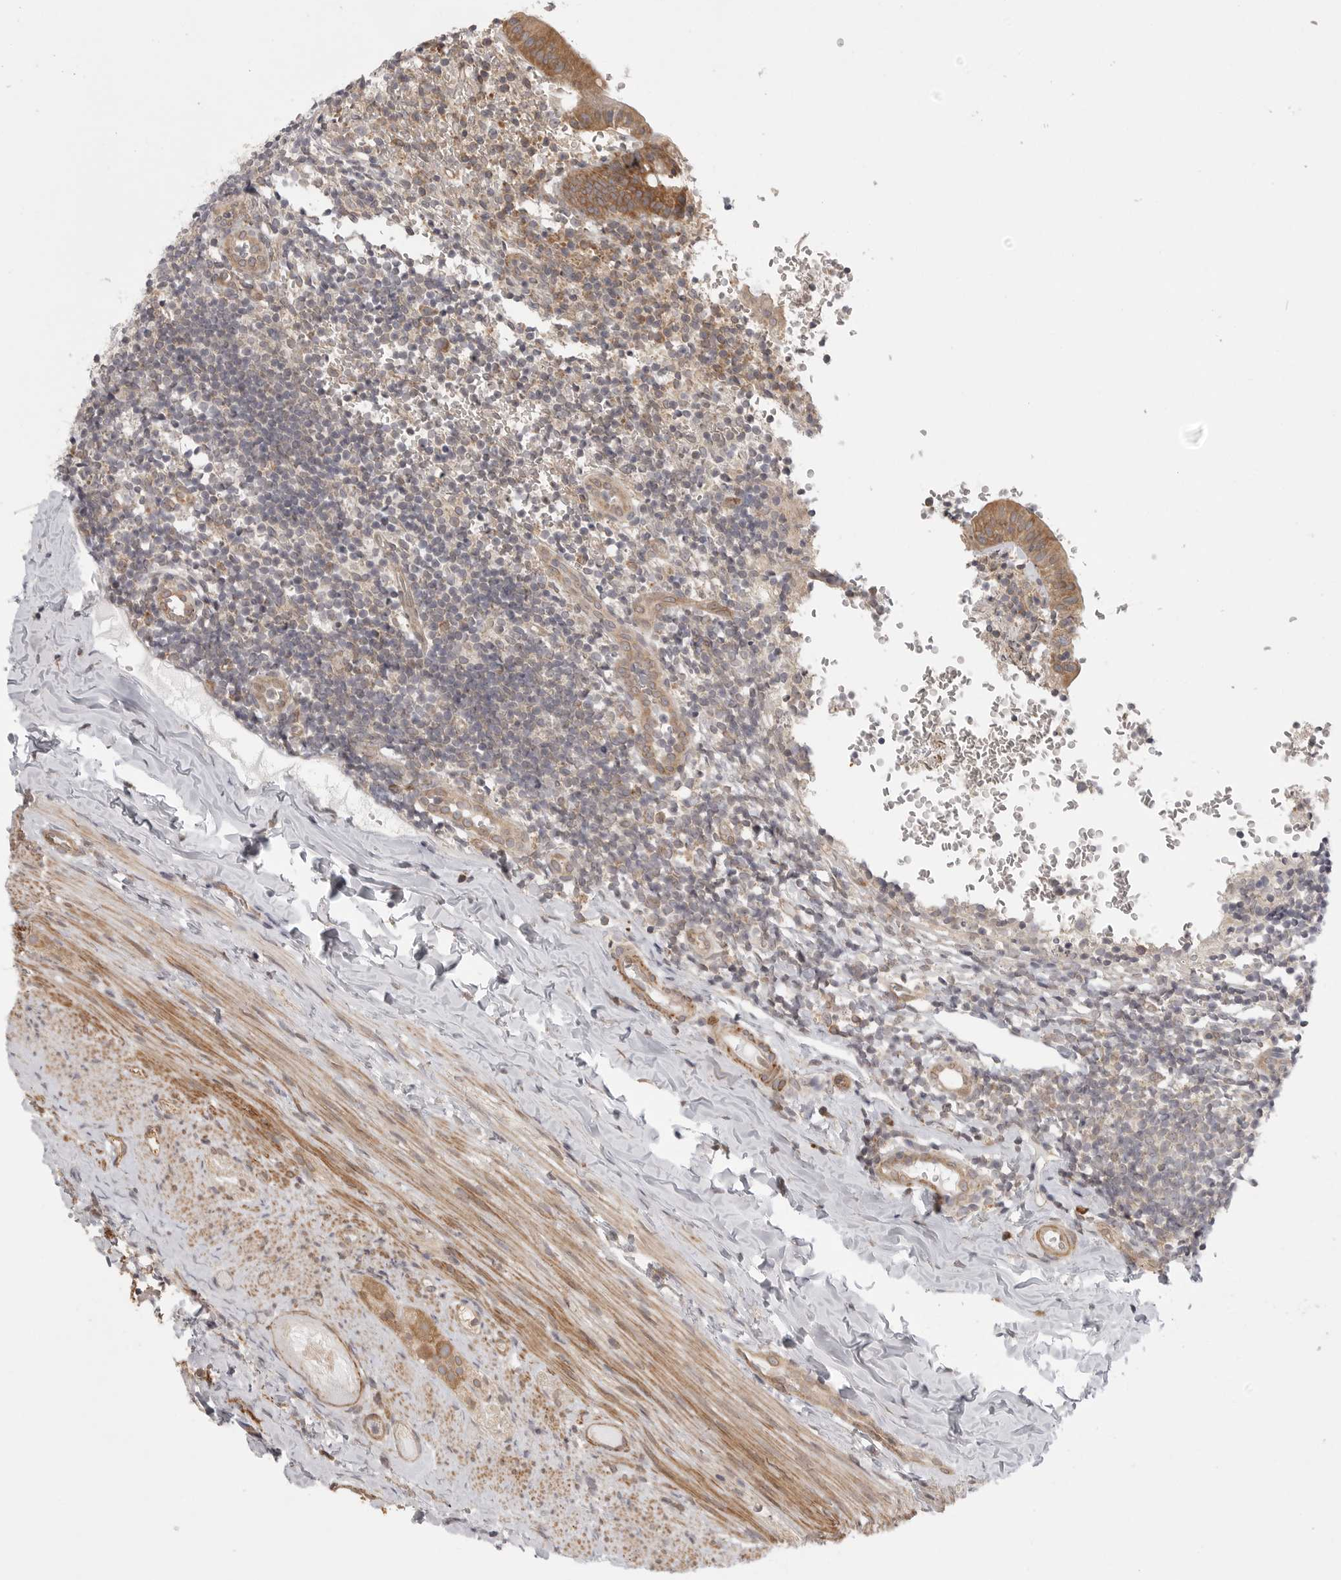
{"staining": {"intensity": "moderate", "quantity": ">75%", "location": "cytoplasmic/membranous"}, "tissue": "appendix", "cell_type": "Glandular cells", "image_type": "normal", "snomed": [{"axis": "morphology", "description": "Normal tissue, NOS"}, {"axis": "topography", "description": "Appendix"}], "caption": "Protein analysis of benign appendix shows moderate cytoplasmic/membranous staining in about >75% of glandular cells. (DAB IHC, brown staining for protein, blue staining for nuclei).", "gene": "CERS2", "patient": {"sex": "male", "age": 8}}